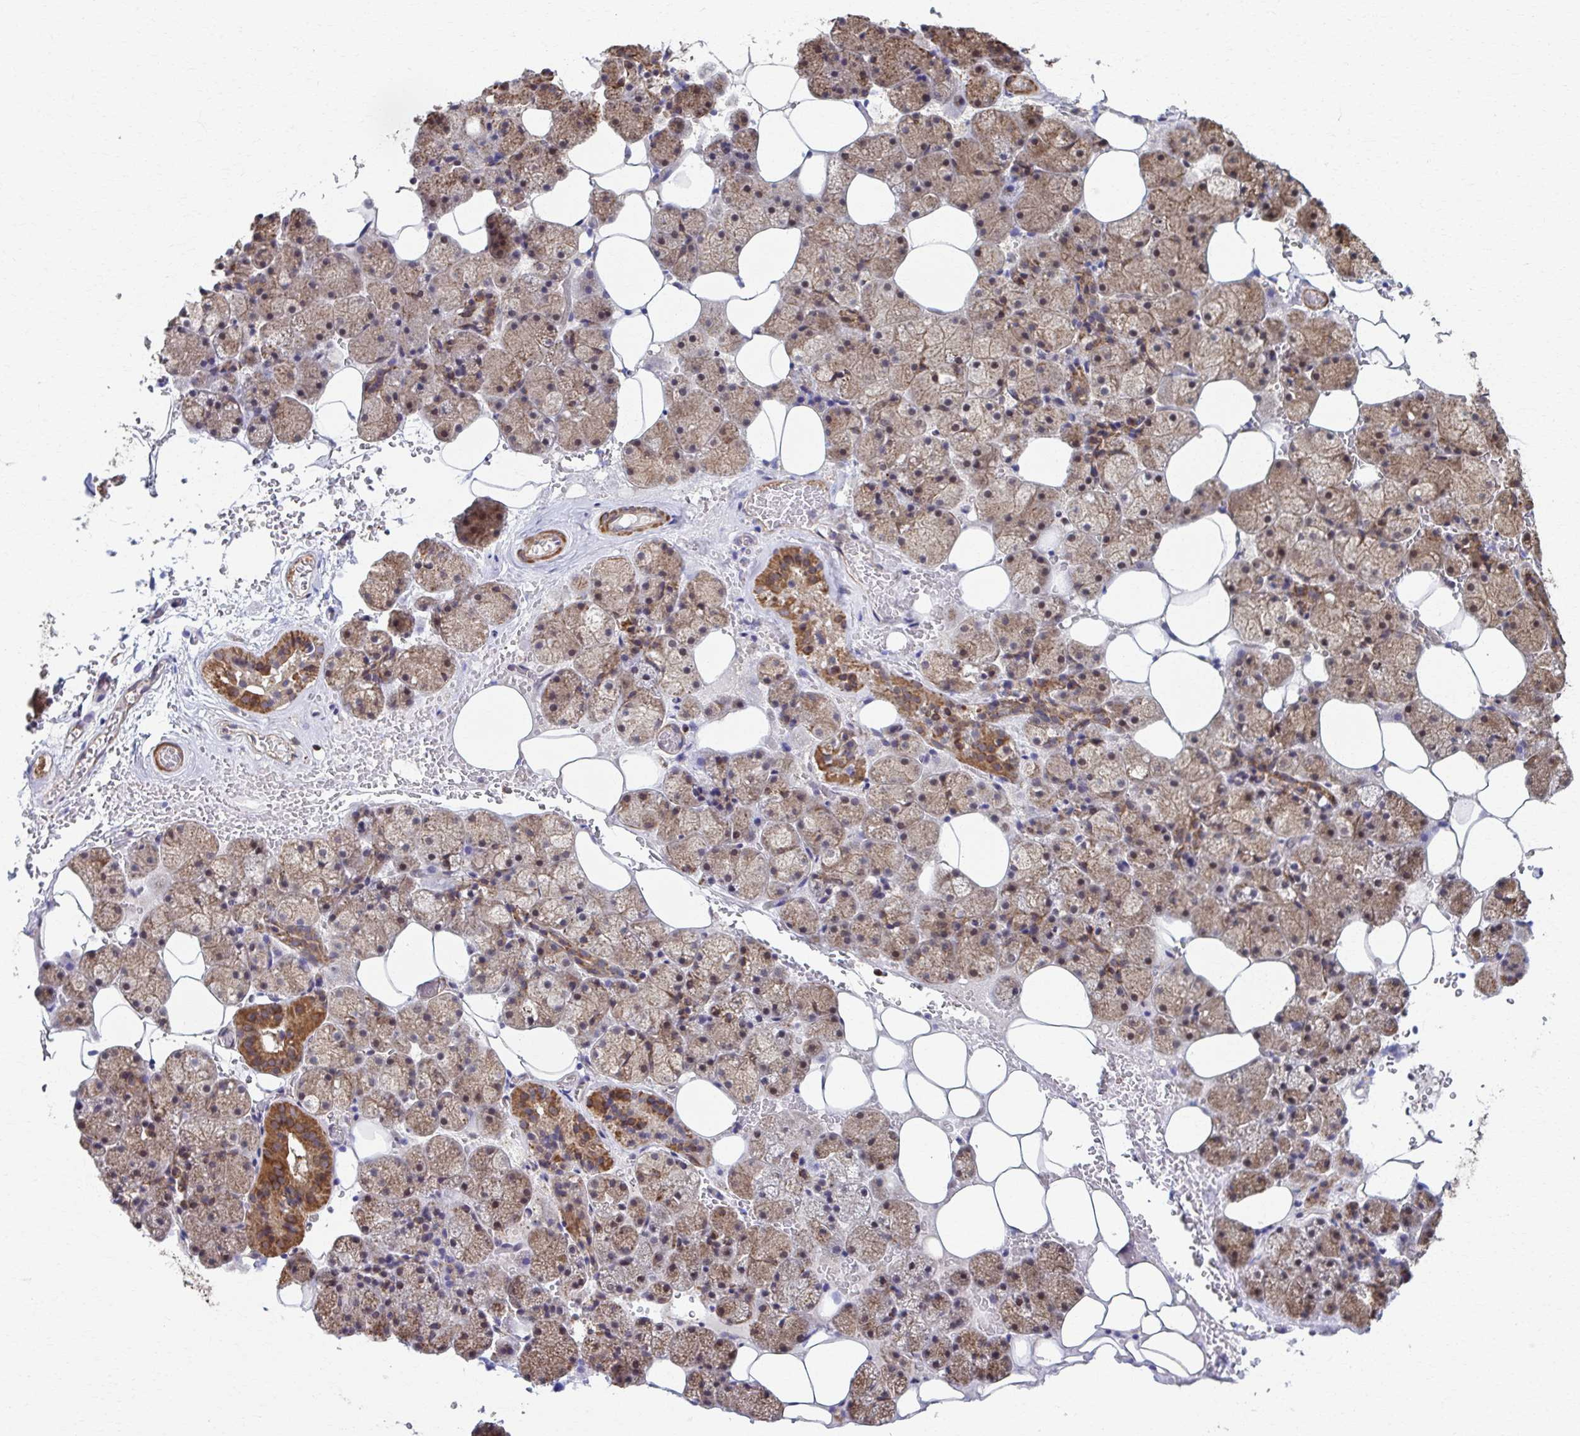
{"staining": {"intensity": "moderate", "quantity": ">75%", "location": "cytoplasmic/membranous"}, "tissue": "salivary gland", "cell_type": "Glandular cells", "image_type": "normal", "snomed": [{"axis": "morphology", "description": "Normal tissue, NOS"}, {"axis": "topography", "description": "Salivary gland"}, {"axis": "topography", "description": "Peripheral nerve tissue"}], "caption": "The image shows staining of benign salivary gland, revealing moderate cytoplasmic/membranous protein expression (brown color) within glandular cells.", "gene": "KLHL34", "patient": {"sex": "male", "age": 38}}